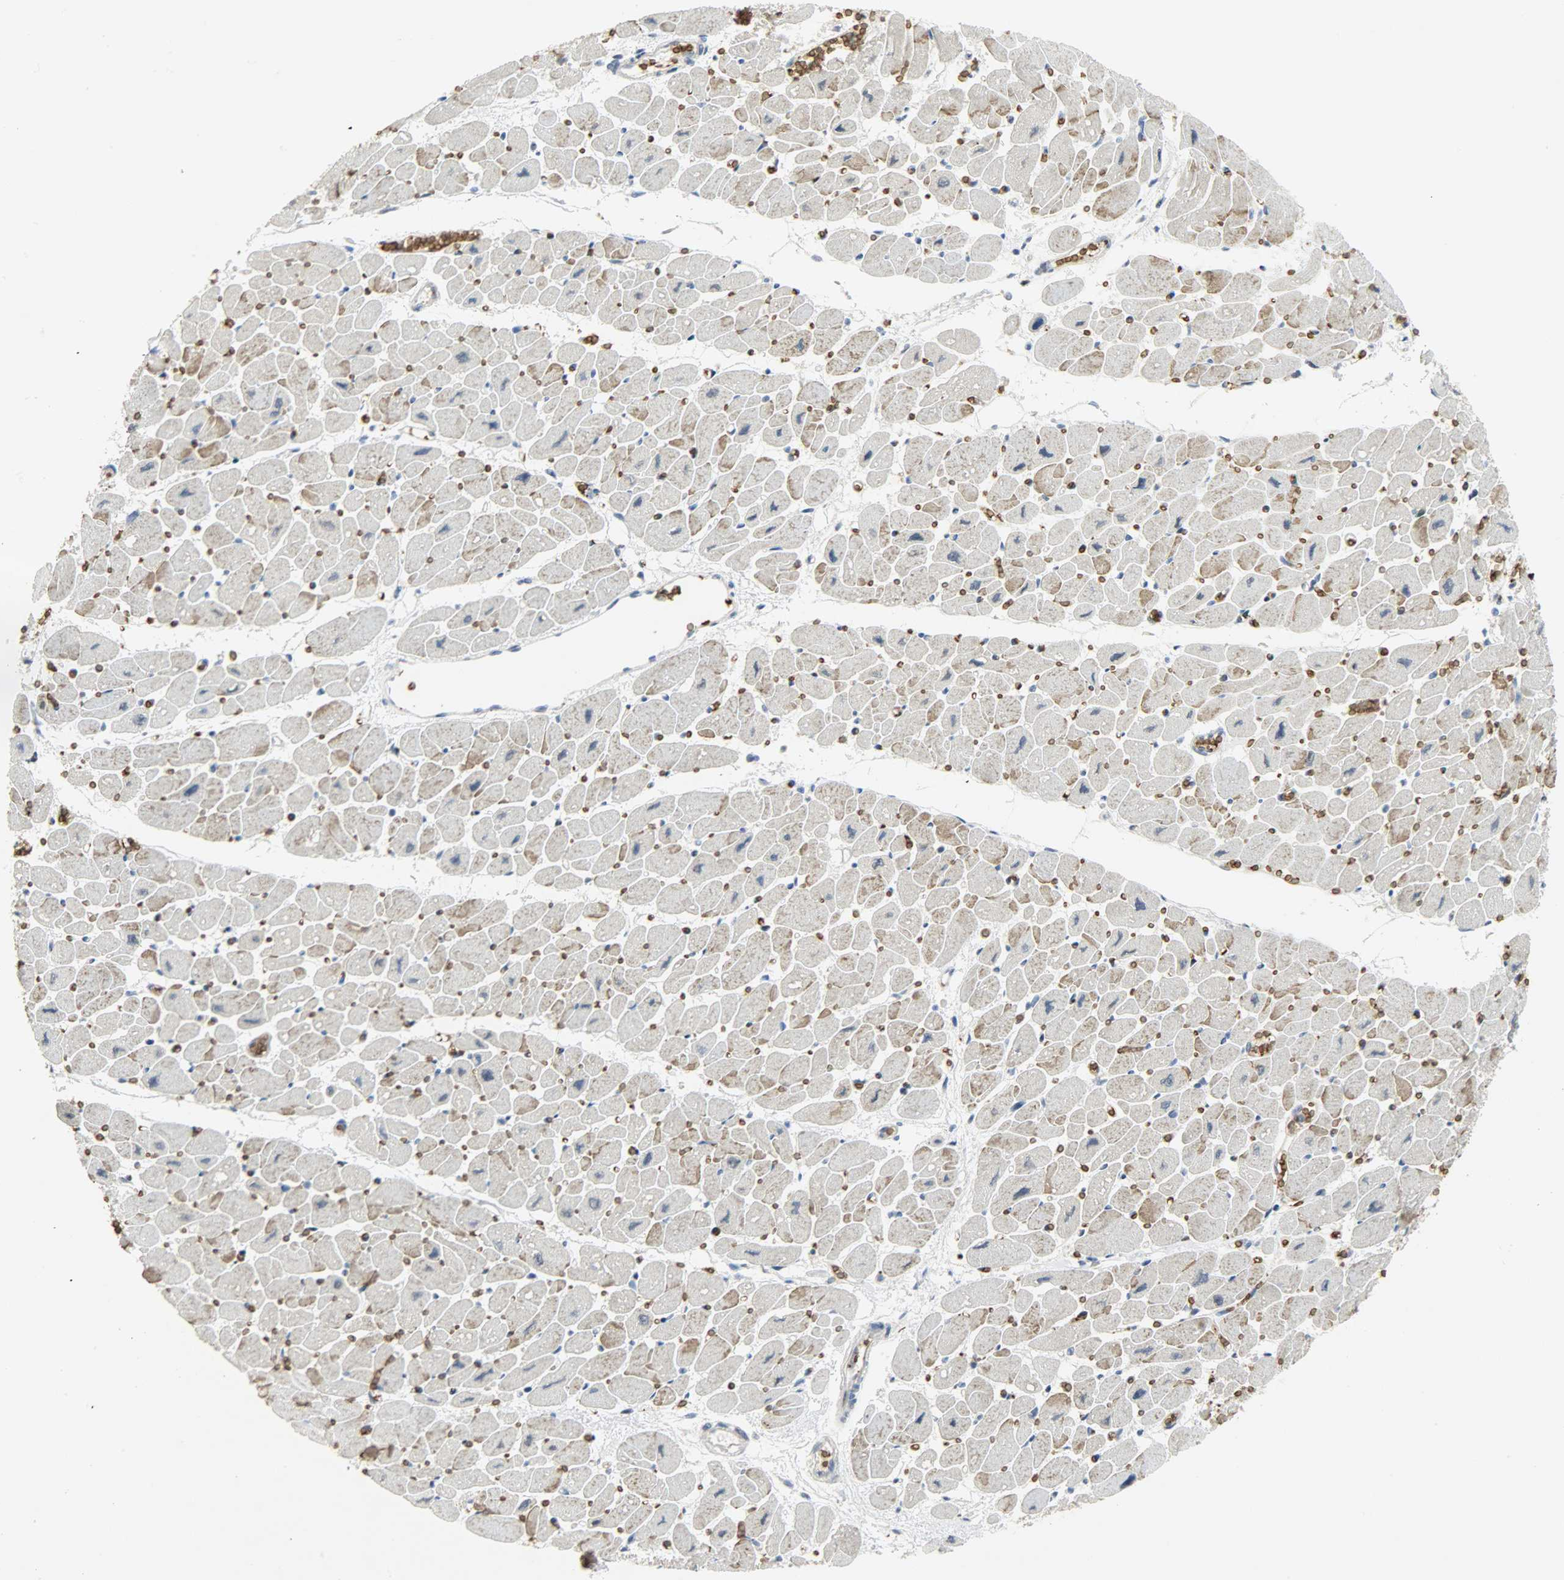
{"staining": {"intensity": "moderate", "quantity": ">75%", "location": "cytoplasmic/membranous,nuclear"}, "tissue": "heart muscle", "cell_type": "Cardiomyocytes", "image_type": "normal", "snomed": [{"axis": "morphology", "description": "Normal tissue, NOS"}, {"axis": "topography", "description": "Heart"}], "caption": "Cardiomyocytes show medium levels of moderate cytoplasmic/membranous,nuclear positivity in about >75% of cells in unremarkable human heart muscle.", "gene": "SNAI1", "patient": {"sex": "female", "age": 54}}